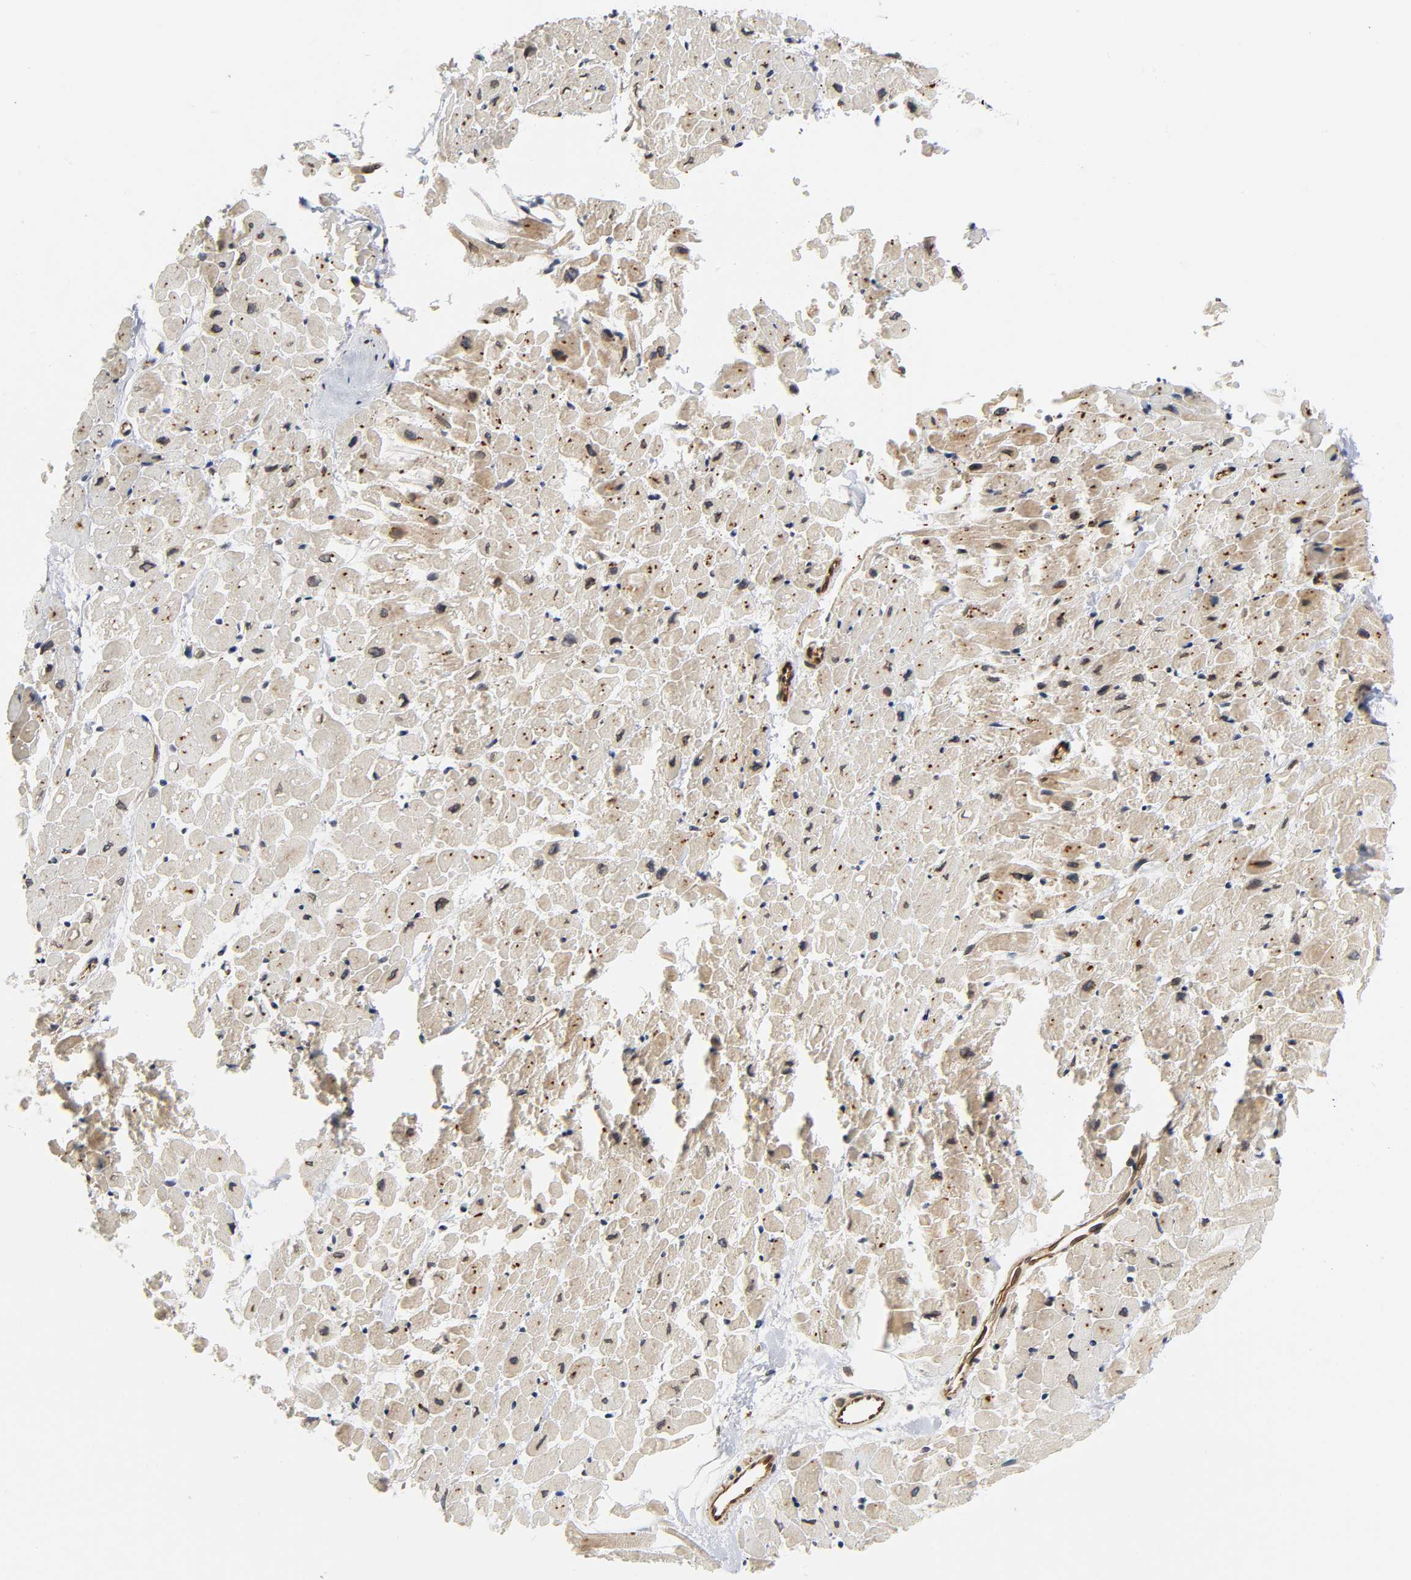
{"staining": {"intensity": "weak", "quantity": "25%-75%", "location": "cytoplasmic/membranous"}, "tissue": "heart muscle", "cell_type": "Cardiomyocytes", "image_type": "normal", "snomed": [{"axis": "morphology", "description": "Normal tissue, NOS"}, {"axis": "topography", "description": "Heart"}], "caption": "A photomicrograph of human heart muscle stained for a protein exhibits weak cytoplasmic/membranous brown staining in cardiomyocytes. The staining was performed using DAB to visualize the protein expression in brown, while the nuclei were stained in blue with hematoxylin (Magnification: 20x).", "gene": "ASB6", "patient": {"sex": "male", "age": 45}}